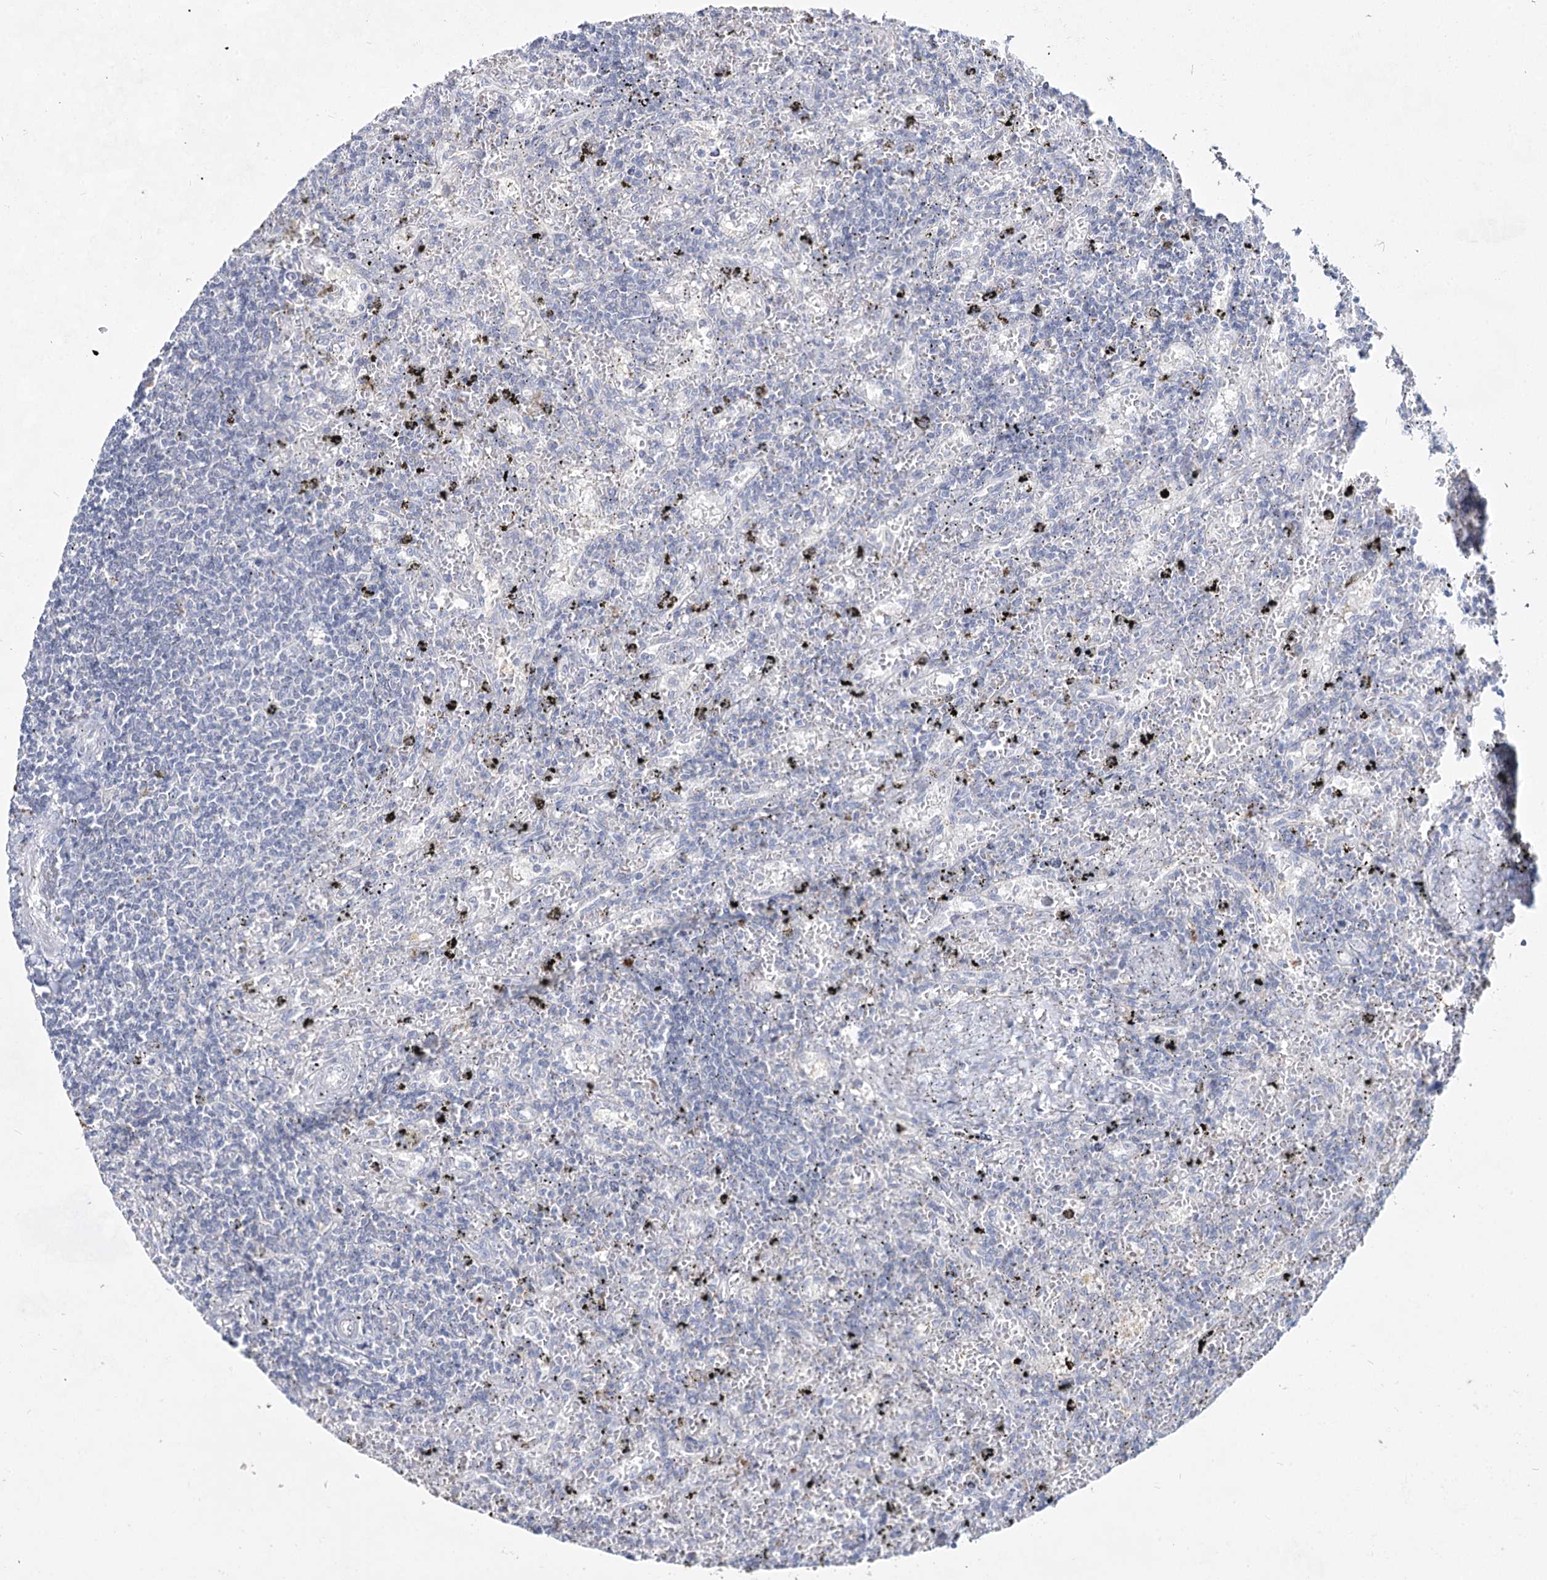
{"staining": {"intensity": "negative", "quantity": "none", "location": "none"}, "tissue": "lymphoma", "cell_type": "Tumor cells", "image_type": "cancer", "snomed": [{"axis": "morphology", "description": "Malignant lymphoma, non-Hodgkin's type, Low grade"}, {"axis": "topography", "description": "Spleen"}], "caption": "Tumor cells are negative for brown protein staining in lymphoma.", "gene": "CCDC73", "patient": {"sex": "male", "age": 76}}